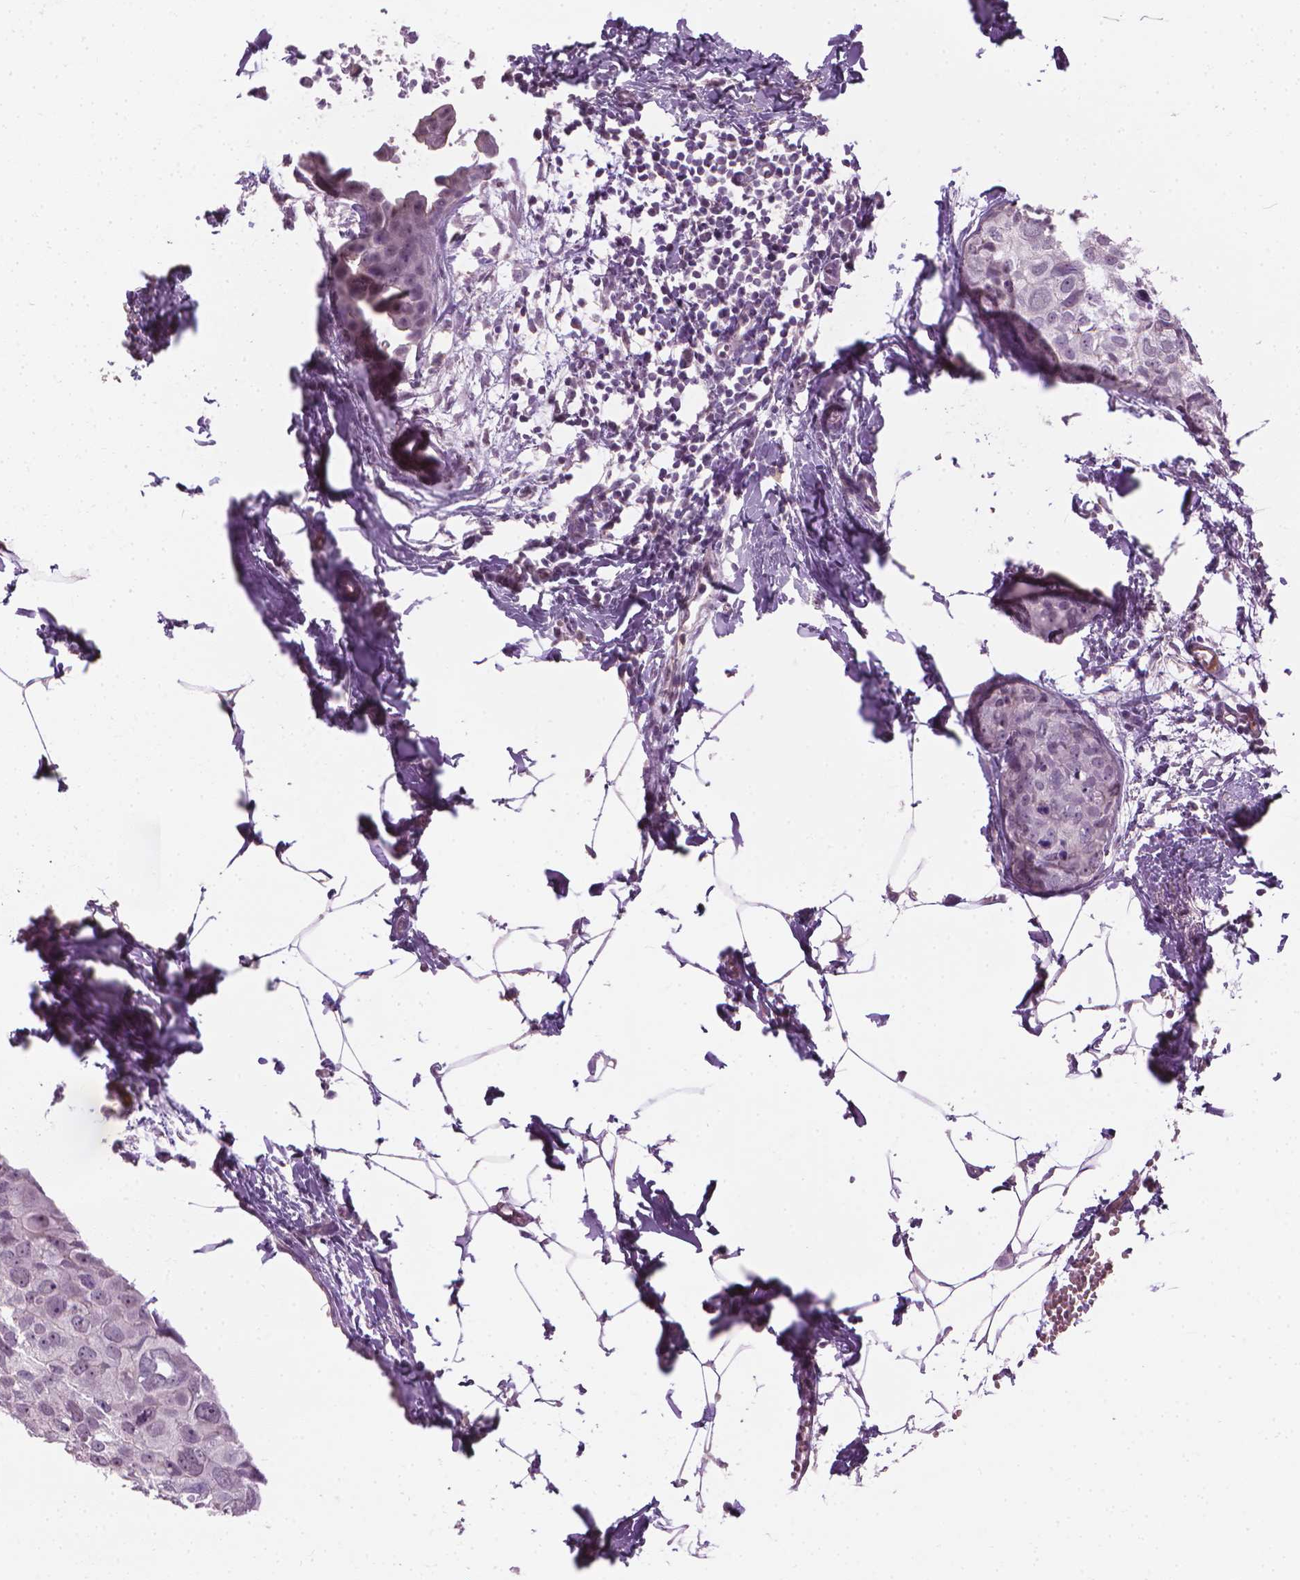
{"staining": {"intensity": "negative", "quantity": "none", "location": "none"}, "tissue": "breast cancer", "cell_type": "Tumor cells", "image_type": "cancer", "snomed": [{"axis": "morphology", "description": "Duct carcinoma"}, {"axis": "topography", "description": "Breast"}], "caption": "Breast cancer (invasive ductal carcinoma) was stained to show a protein in brown. There is no significant staining in tumor cells.", "gene": "SAXO2", "patient": {"sex": "female", "age": 38}}